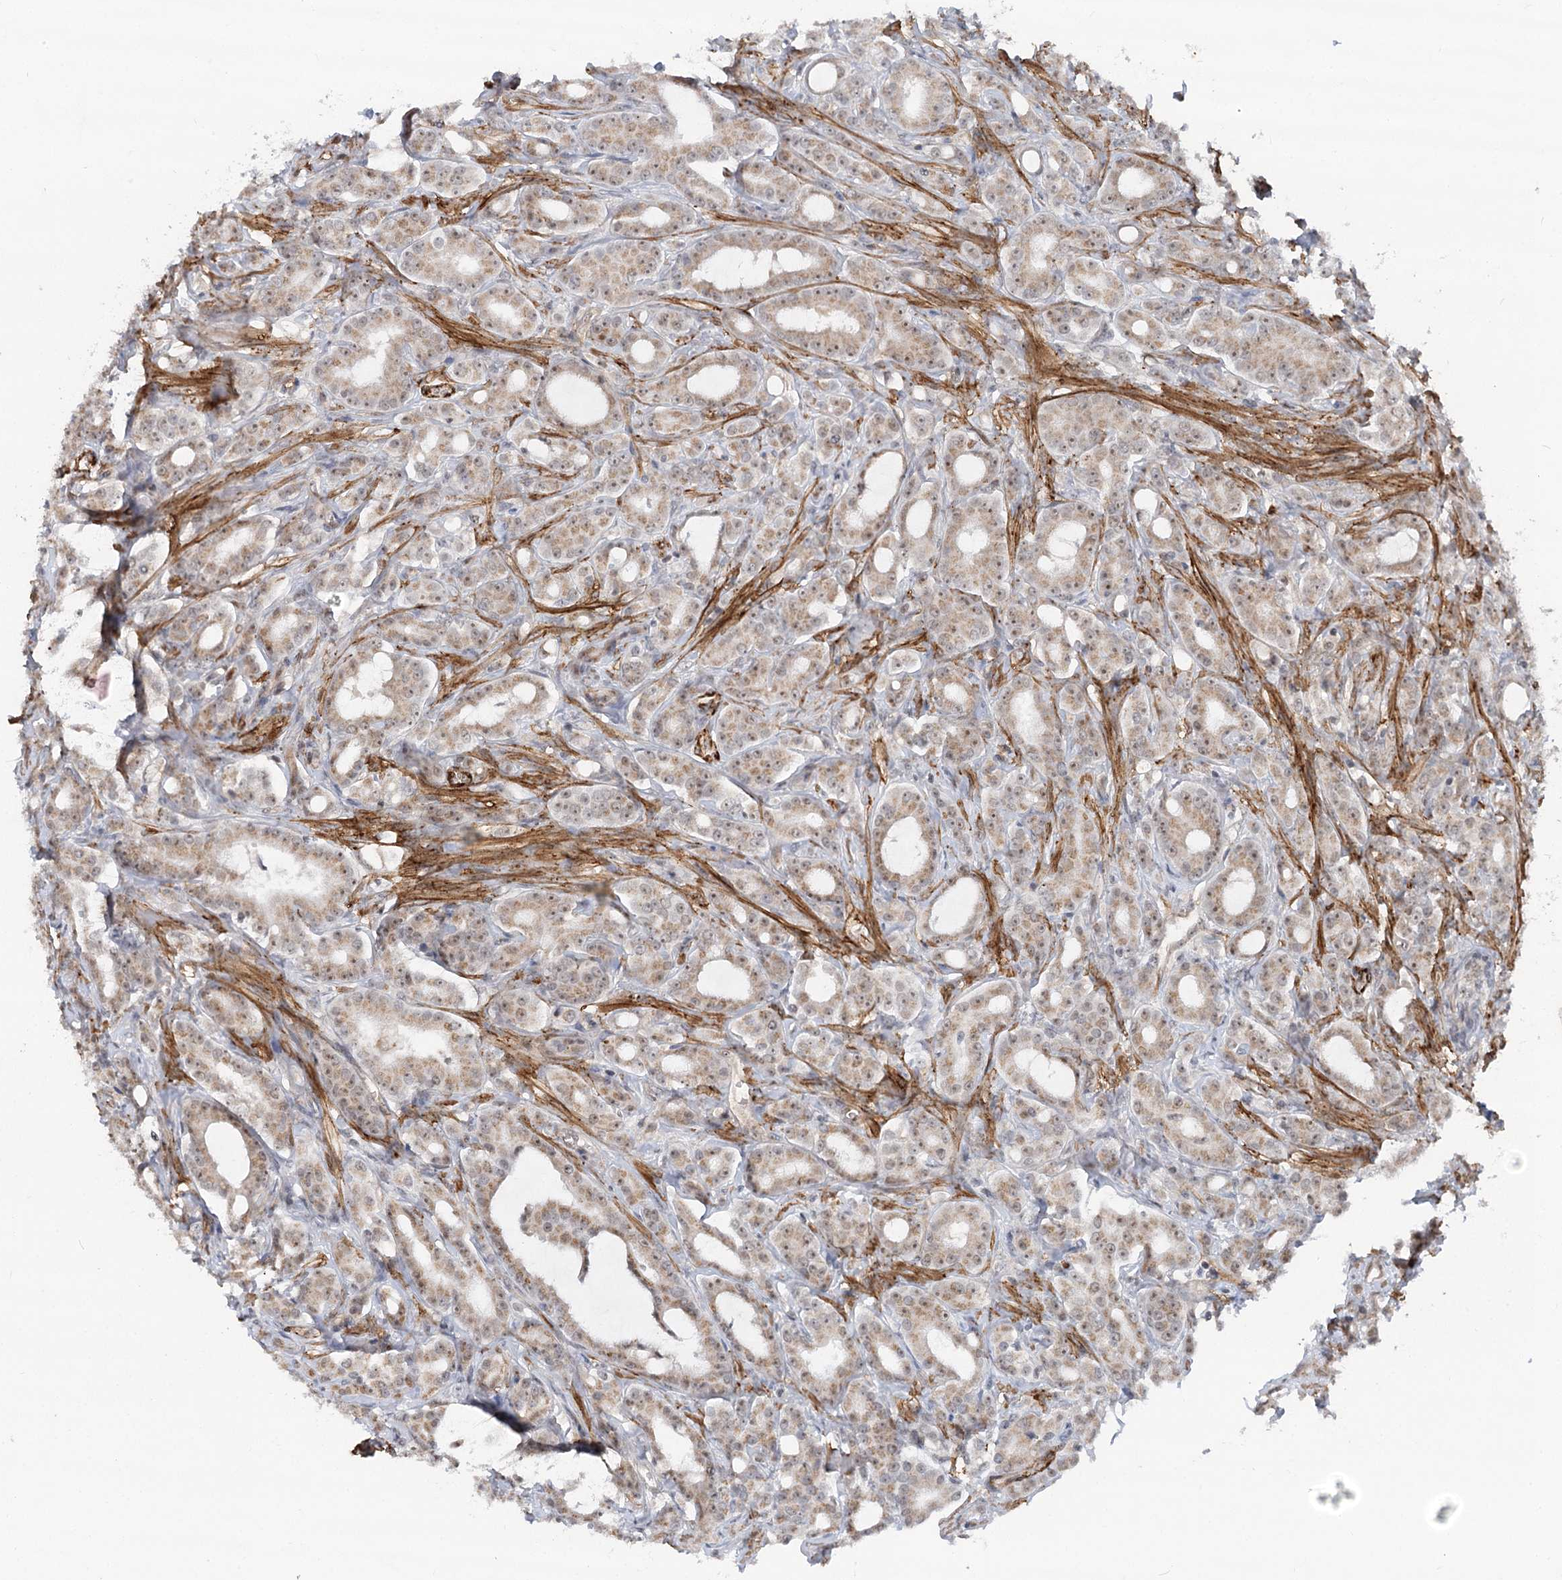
{"staining": {"intensity": "weak", "quantity": "25%-75%", "location": "cytoplasmic/membranous,nuclear"}, "tissue": "prostate cancer", "cell_type": "Tumor cells", "image_type": "cancer", "snomed": [{"axis": "morphology", "description": "Adenocarcinoma, High grade"}, {"axis": "topography", "description": "Prostate"}], "caption": "DAB immunohistochemical staining of prostate cancer displays weak cytoplasmic/membranous and nuclear protein positivity in about 25%-75% of tumor cells.", "gene": "GNL3L", "patient": {"sex": "male", "age": 72}}